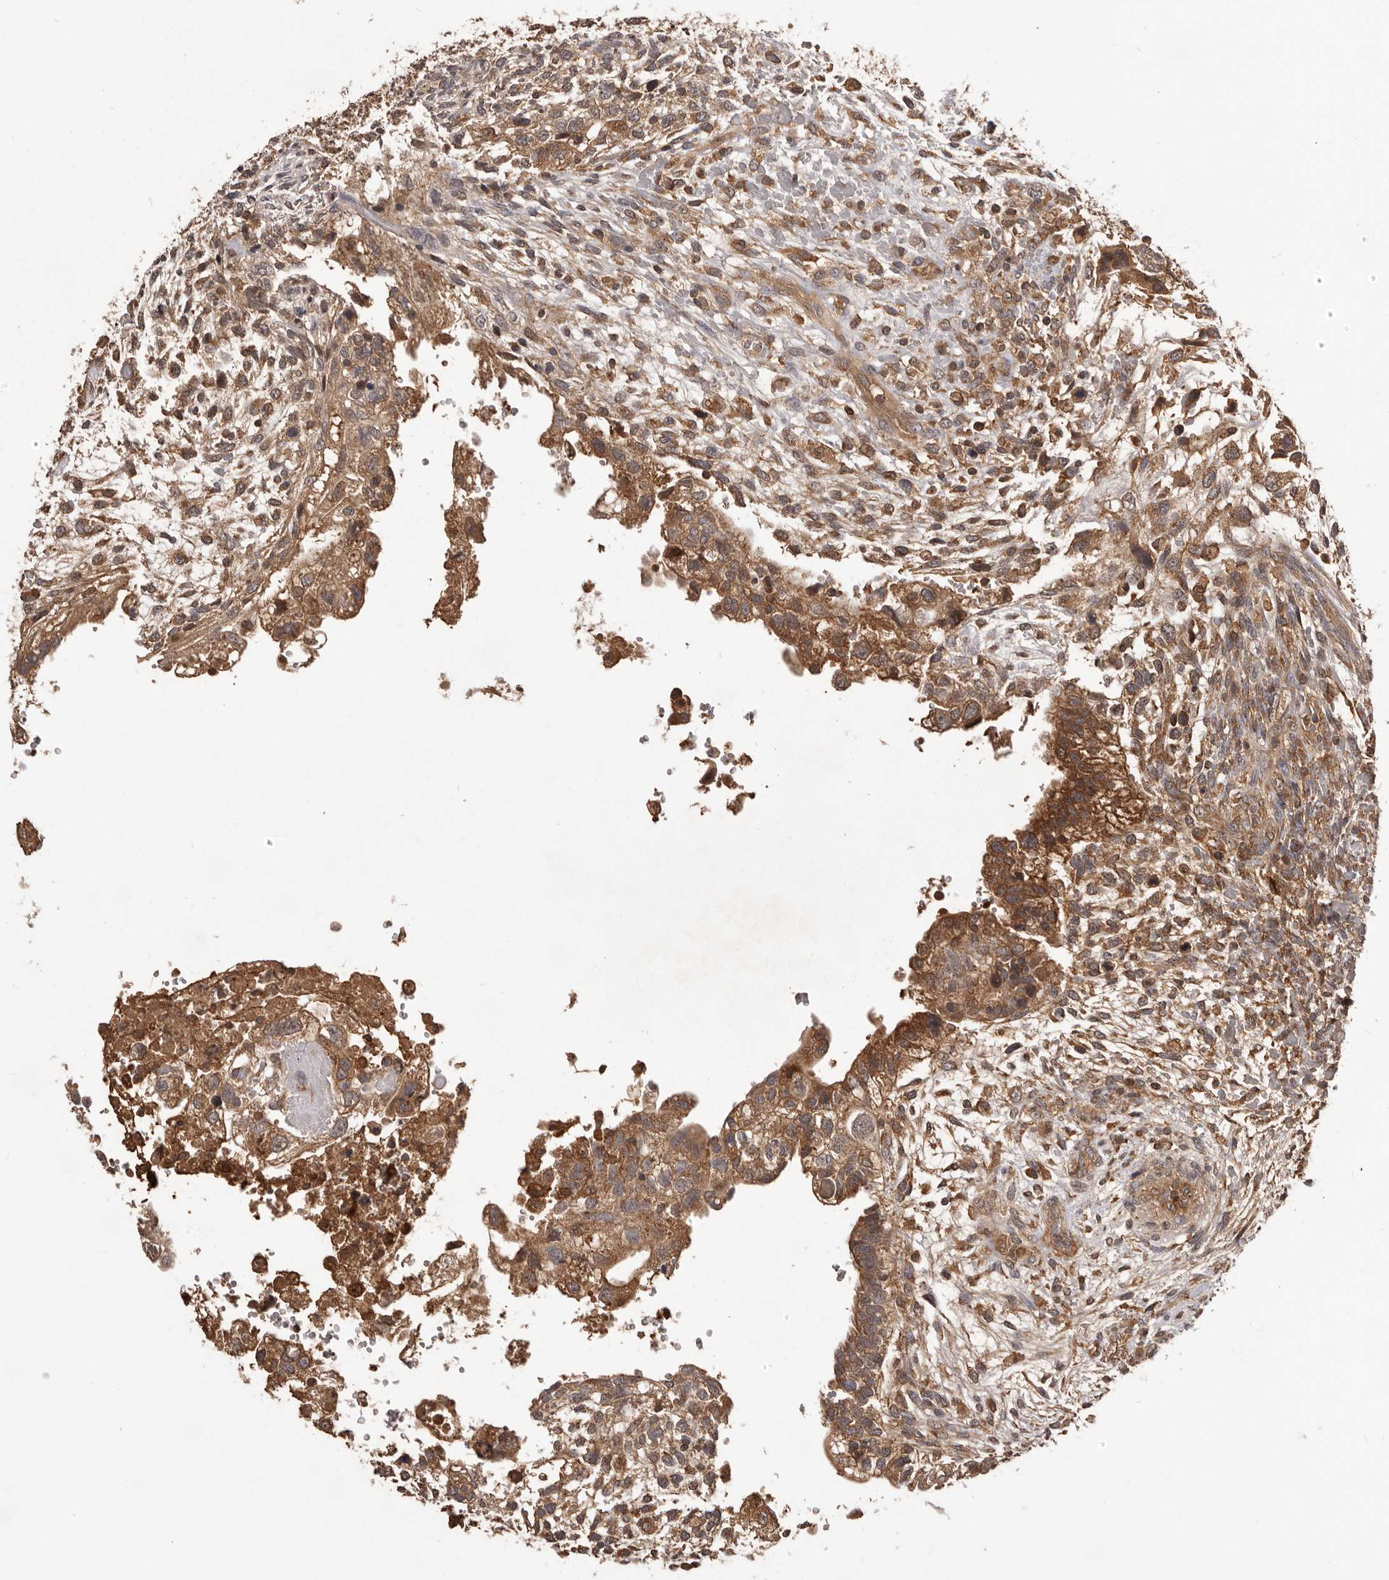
{"staining": {"intensity": "moderate", "quantity": ">75%", "location": "cytoplasmic/membranous"}, "tissue": "testis cancer", "cell_type": "Tumor cells", "image_type": "cancer", "snomed": [{"axis": "morphology", "description": "Carcinoma, Embryonal, NOS"}, {"axis": "topography", "description": "Testis"}], "caption": "This is a micrograph of IHC staining of testis cancer (embryonal carcinoma), which shows moderate staining in the cytoplasmic/membranous of tumor cells.", "gene": "SLC22A3", "patient": {"sex": "male", "age": 37}}